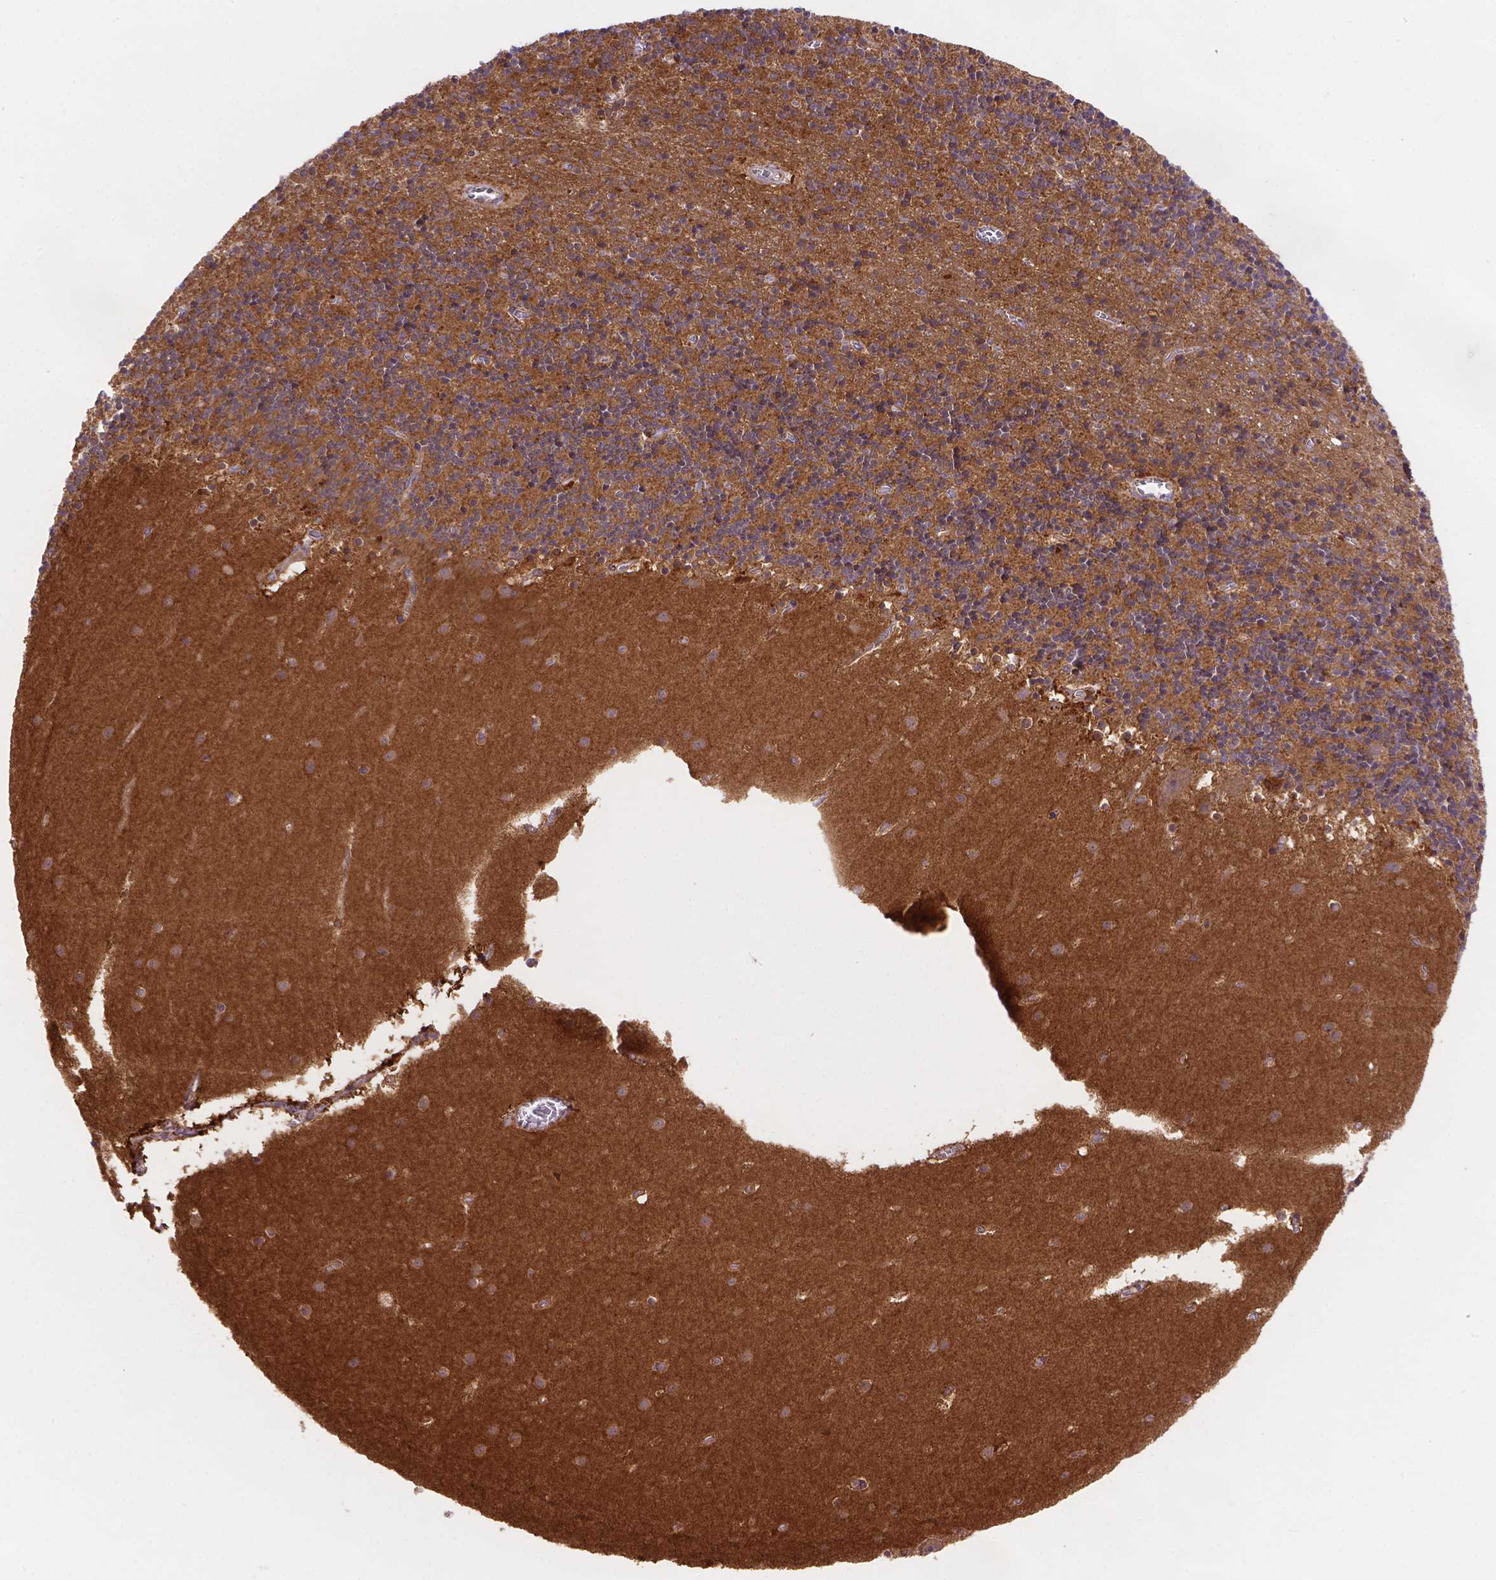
{"staining": {"intensity": "moderate", "quantity": ">75%", "location": "cytoplasmic/membranous"}, "tissue": "cerebellum", "cell_type": "Cells in granular layer", "image_type": "normal", "snomed": [{"axis": "morphology", "description": "Normal tissue, NOS"}, {"axis": "topography", "description": "Cerebellum"}], "caption": "Moderate cytoplasmic/membranous expression for a protein is present in approximately >75% of cells in granular layer of unremarkable cerebellum using IHC.", "gene": "AK3", "patient": {"sex": "male", "age": 70}}